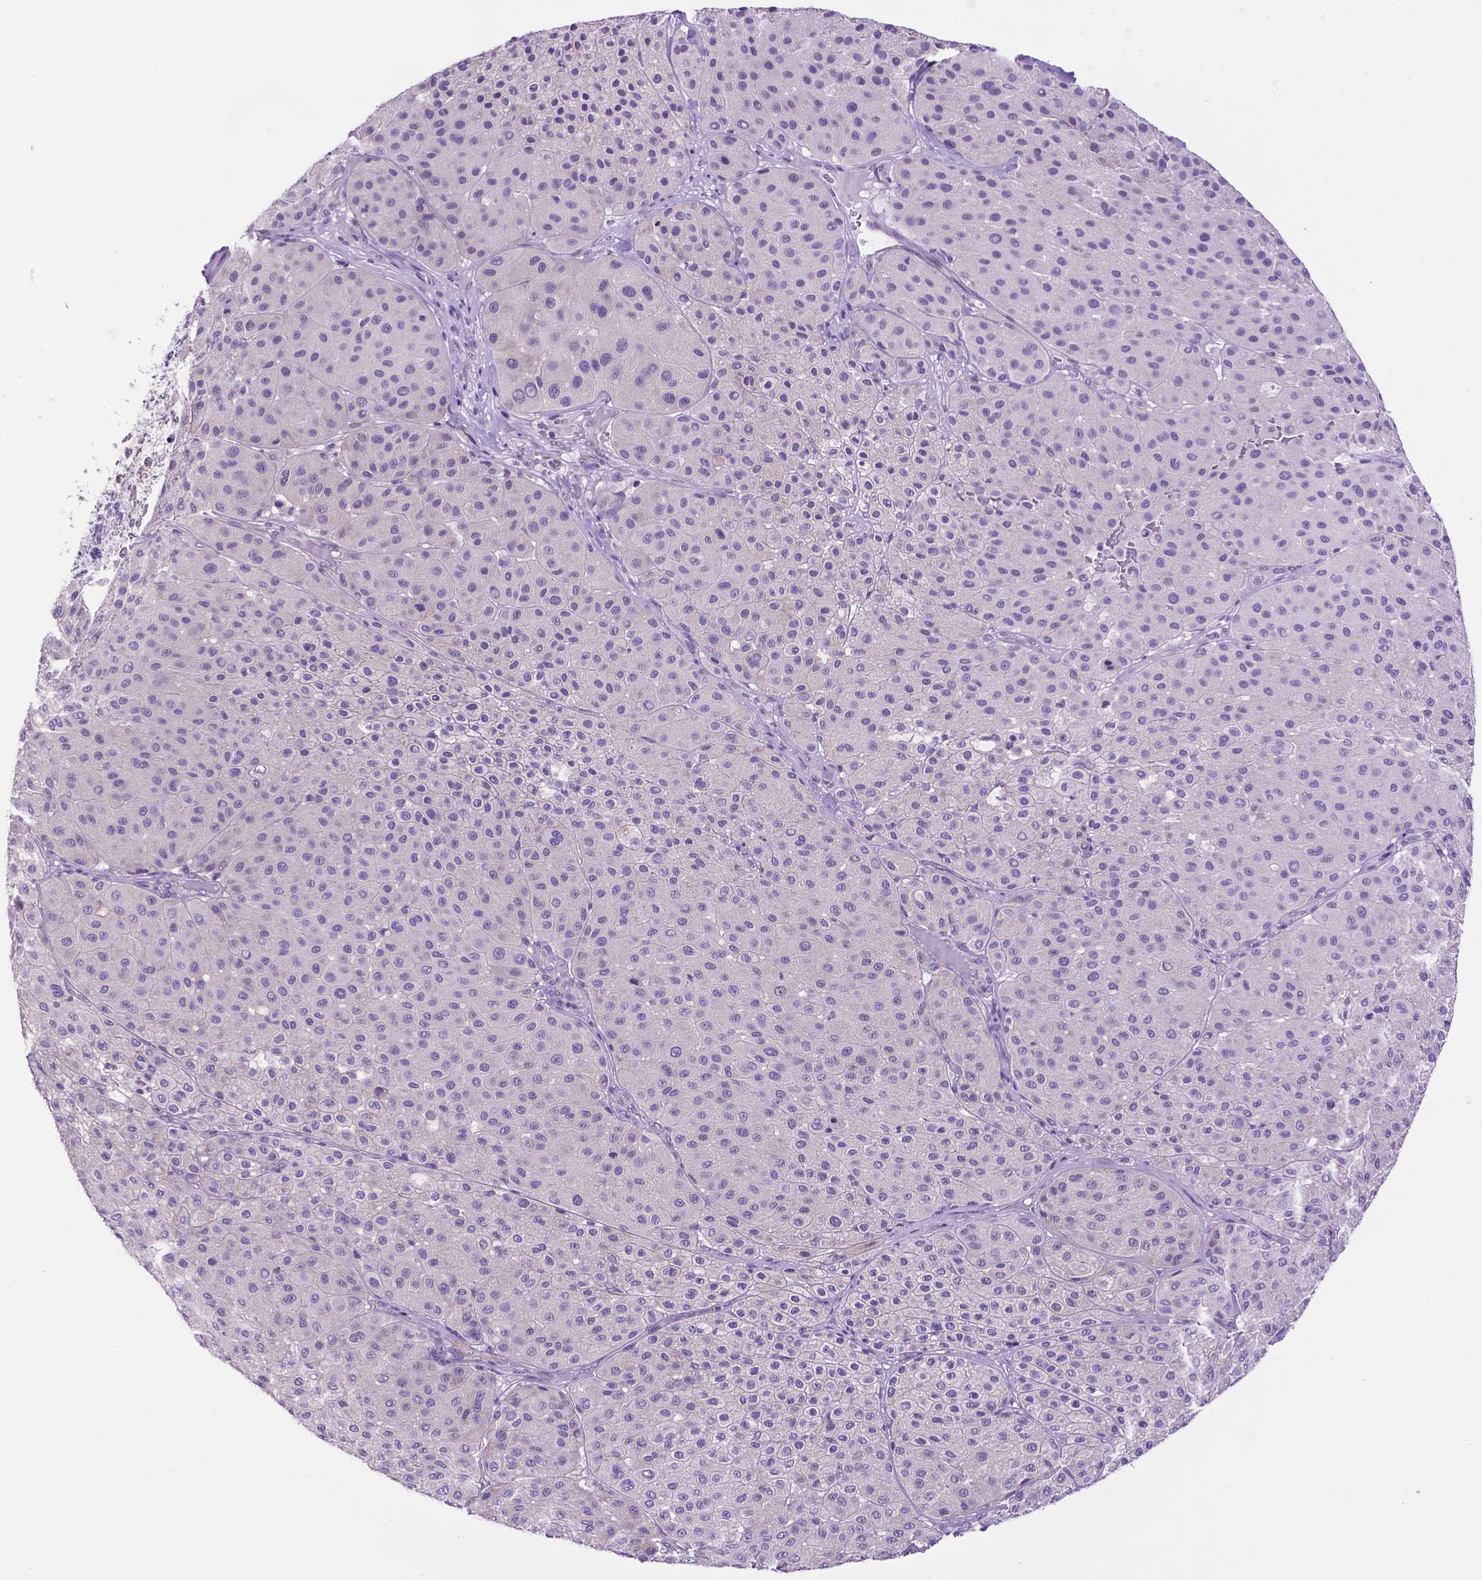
{"staining": {"intensity": "negative", "quantity": "none", "location": "none"}, "tissue": "melanoma", "cell_type": "Tumor cells", "image_type": "cancer", "snomed": [{"axis": "morphology", "description": "Malignant melanoma, Metastatic site"}, {"axis": "topography", "description": "Smooth muscle"}], "caption": "Immunohistochemistry (IHC) of human malignant melanoma (metastatic site) exhibits no staining in tumor cells. Brightfield microscopy of IHC stained with DAB (3,3'-diaminobenzidine) (brown) and hematoxylin (blue), captured at high magnification.", "gene": "TACSTD2", "patient": {"sex": "male", "age": 41}}